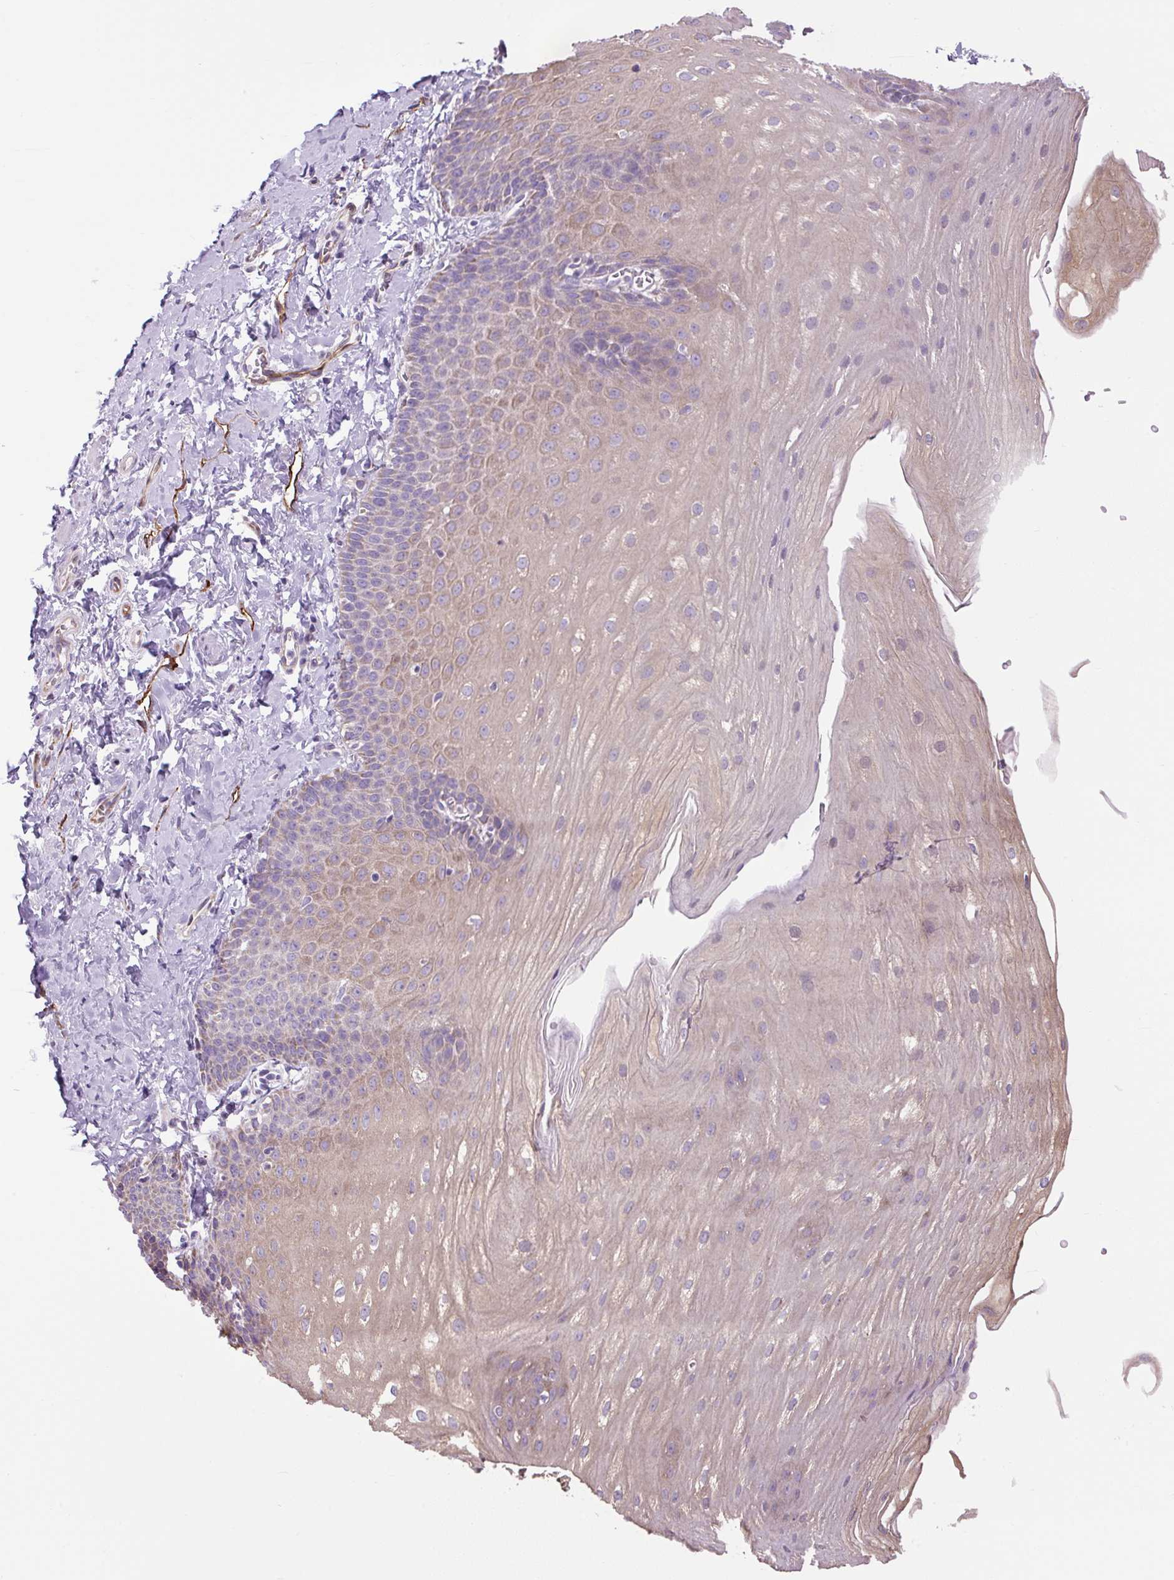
{"staining": {"intensity": "moderate", "quantity": "<25%", "location": "cytoplasmic/membranous"}, "tissue": "esophagus", "cell_type": "Squamous epithelial cells", "image_type": "normal", "snomed": [{"axis": "morphology", "description": "Normal tissue, NOS"}, {"axis": "topography", "description": "Esophagus"}], "caption": "The histopathology image reveals a brown stain indicating the presence of a protein in the cytoplasmic/membranous of squamous epithelial cells in esophagus. (brown staining indicates protein expression, while blue staining denotes nuclei).", "gene": "RNASE10", "patient": {"sex": "male", "age": 70}}